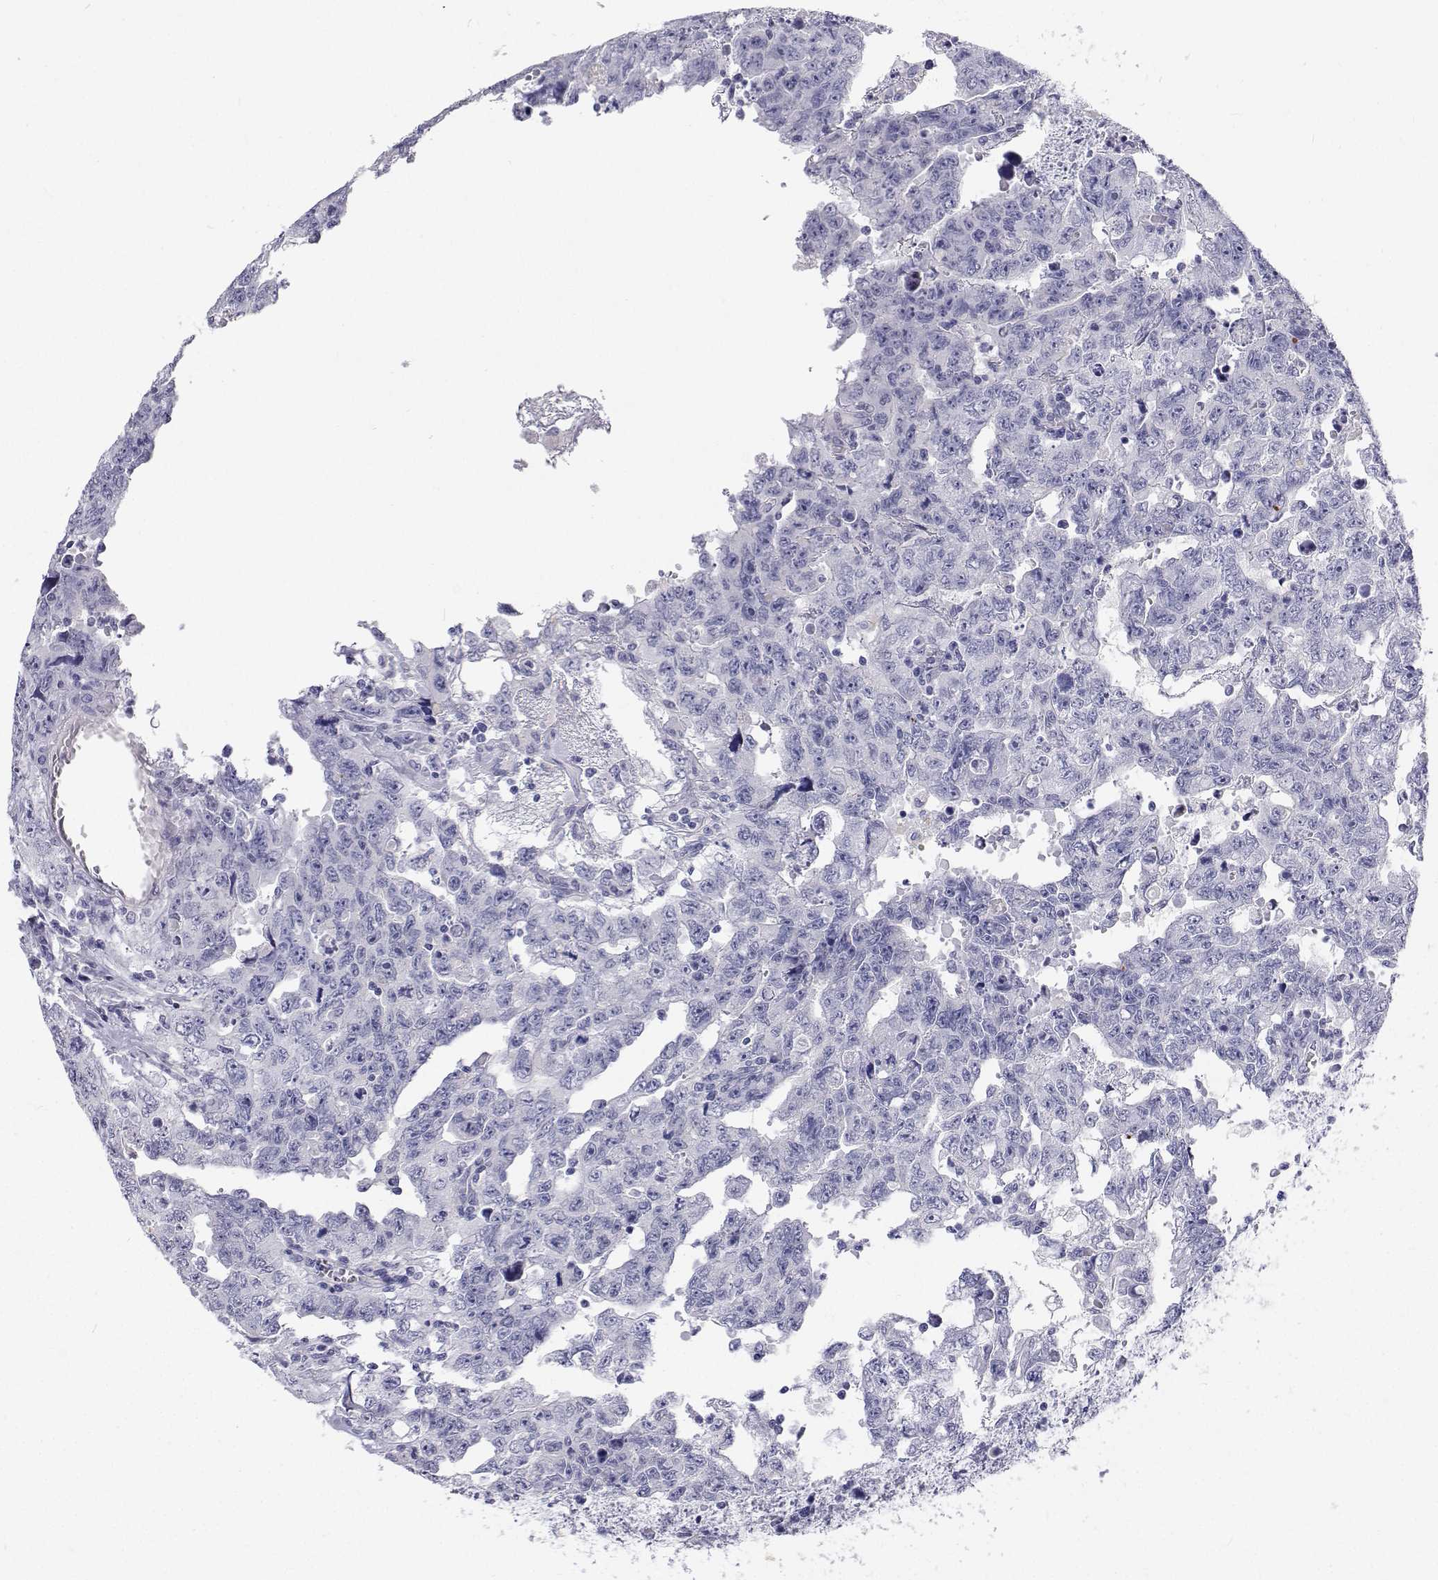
{"staining": {"intensity": "negative", "quantity": "none", "location": "none"}, "tissue": "testis cancer", "cell_type": "Tumor cells", "image_type": "cancer", "snomed": [{"axis": "morphology", "description": "Carcinoma, Embryonal, NOS"}, {"axis": "topography", "description": "Testis"}], "caption": "High power microscopy photomicrograph of an immunohistochemistry micrograph of embryonal carcinoma (testis), revealing no significant positivity in tumor cells.", "gene": "NCR2", "patient": {"sex": "male", "age": 24}}